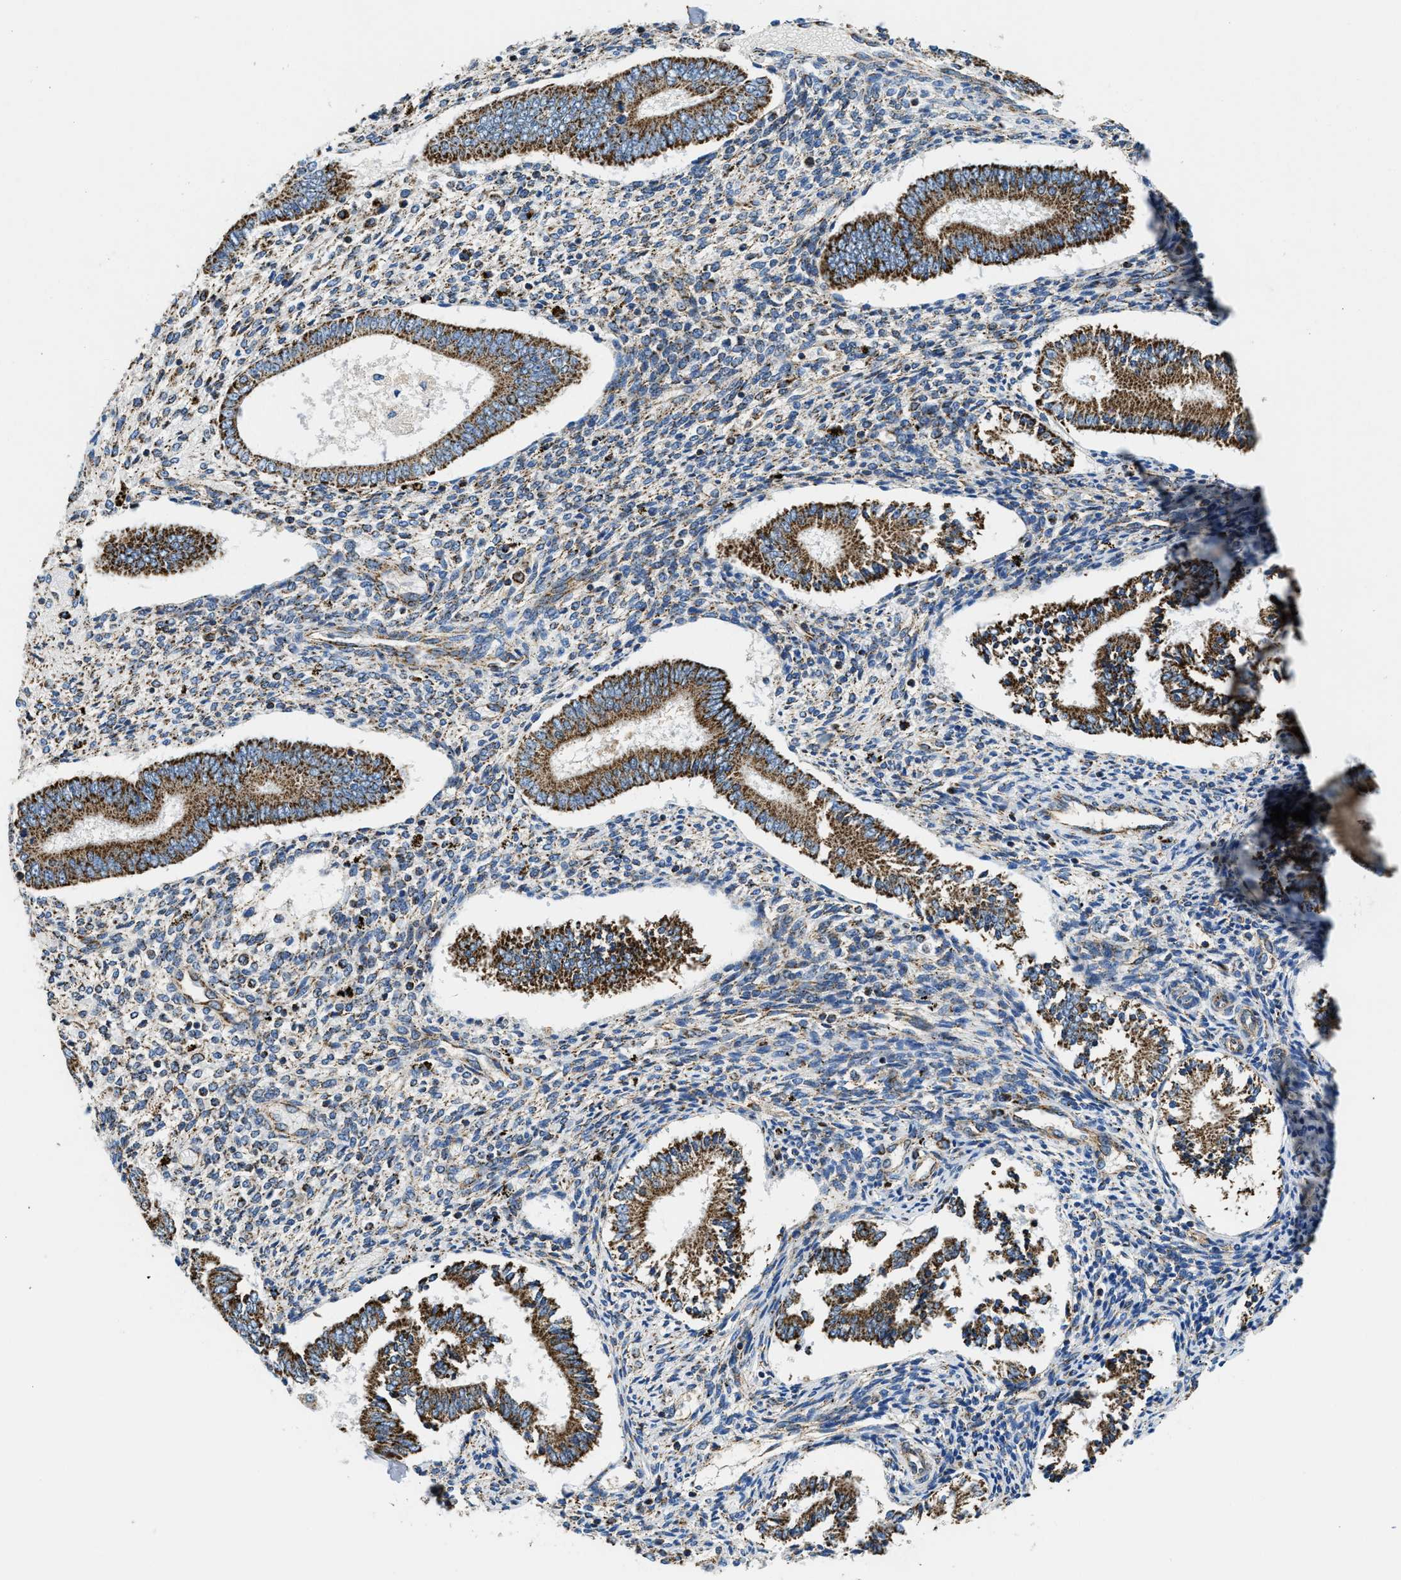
{"staining": {"intensity": "moderate", "quantity": "25%-75%", "location": "cytoplasmic/membranous"}, "tissue": "endometrium", "cell_type": "Cells in endometrial stroma", "image_type": "normal", "snomed": [{"axis": "morphology", "description": "Normal tissue, NOS"}, {"axis": "topography", "description": "Endometrium"}], "caption": "Protein expression analysis of benign endometrium reveals moderate cytoplasmic/membranous positivity in approximately 25%-75% of cells in endometrial stroma.", "gene": "STK33", "patient": {"sex": "female", "age": 42}}